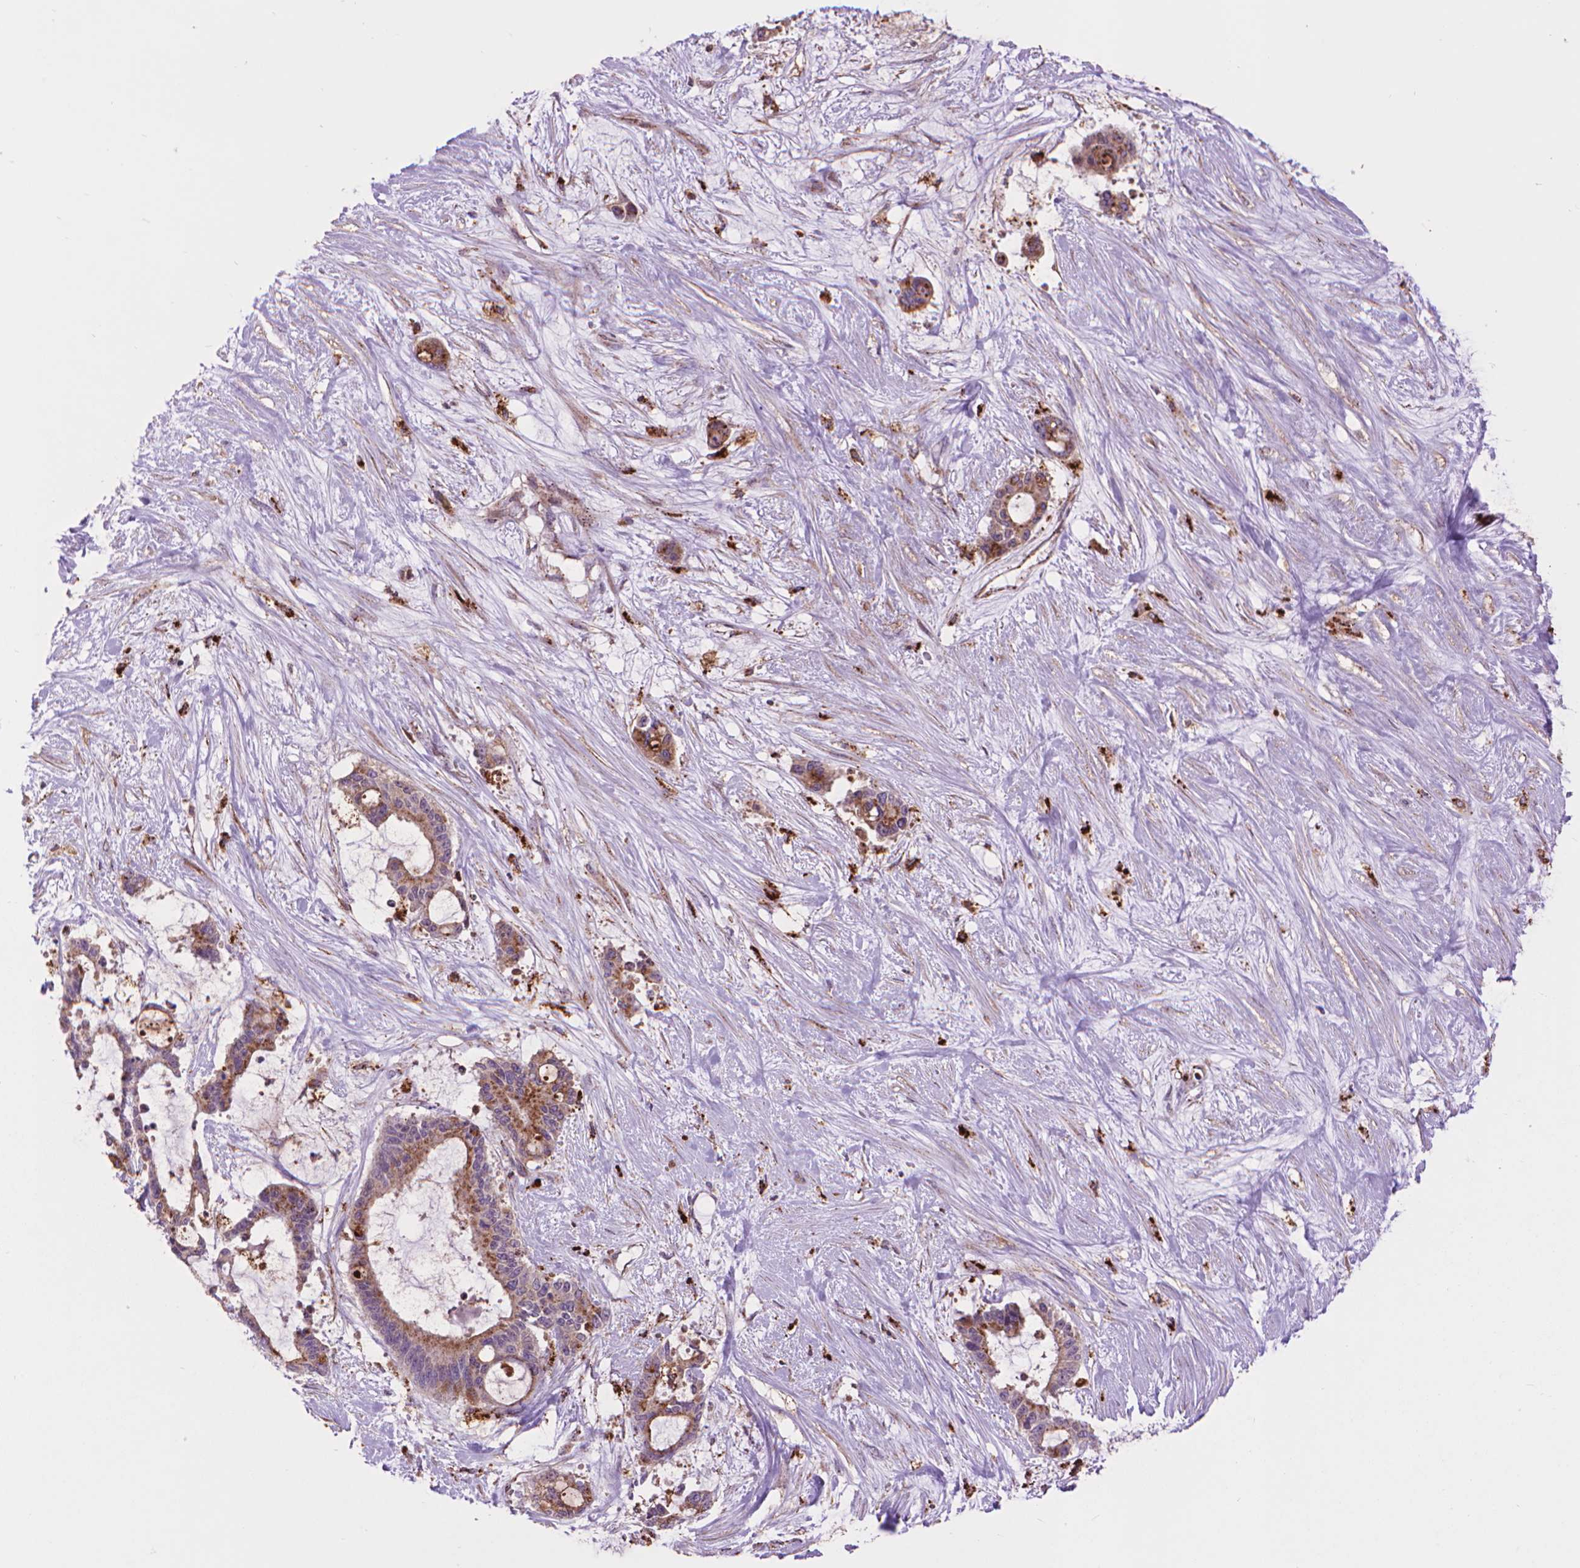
{"staining": {"intensity": "moderate", "quantity": ">75%", "location": "cytoplasmic/membranous"}, "tissue": "liver cancer", "cell_type": "Tumor cells", "image_type": "cancer", "snomed": [{"axis": "morphology", "description": "Normal tissue, NOS"}, {"axis": "morphology", "description": "Cholangiocarcinoma"}, {"axis": "topography", "description": "Liver"}, {"axis": "topography", "description": "Peripheral nerve tissue"}], "caption": "Immunohistochemical staining of human cholangiocarcinoma (liver) displays moderate cytoplasmic/membranous protein positivity in about >75% of tumor cells.", "gene": "GLB1", "patient": {"sex": "female", "age": 73}}